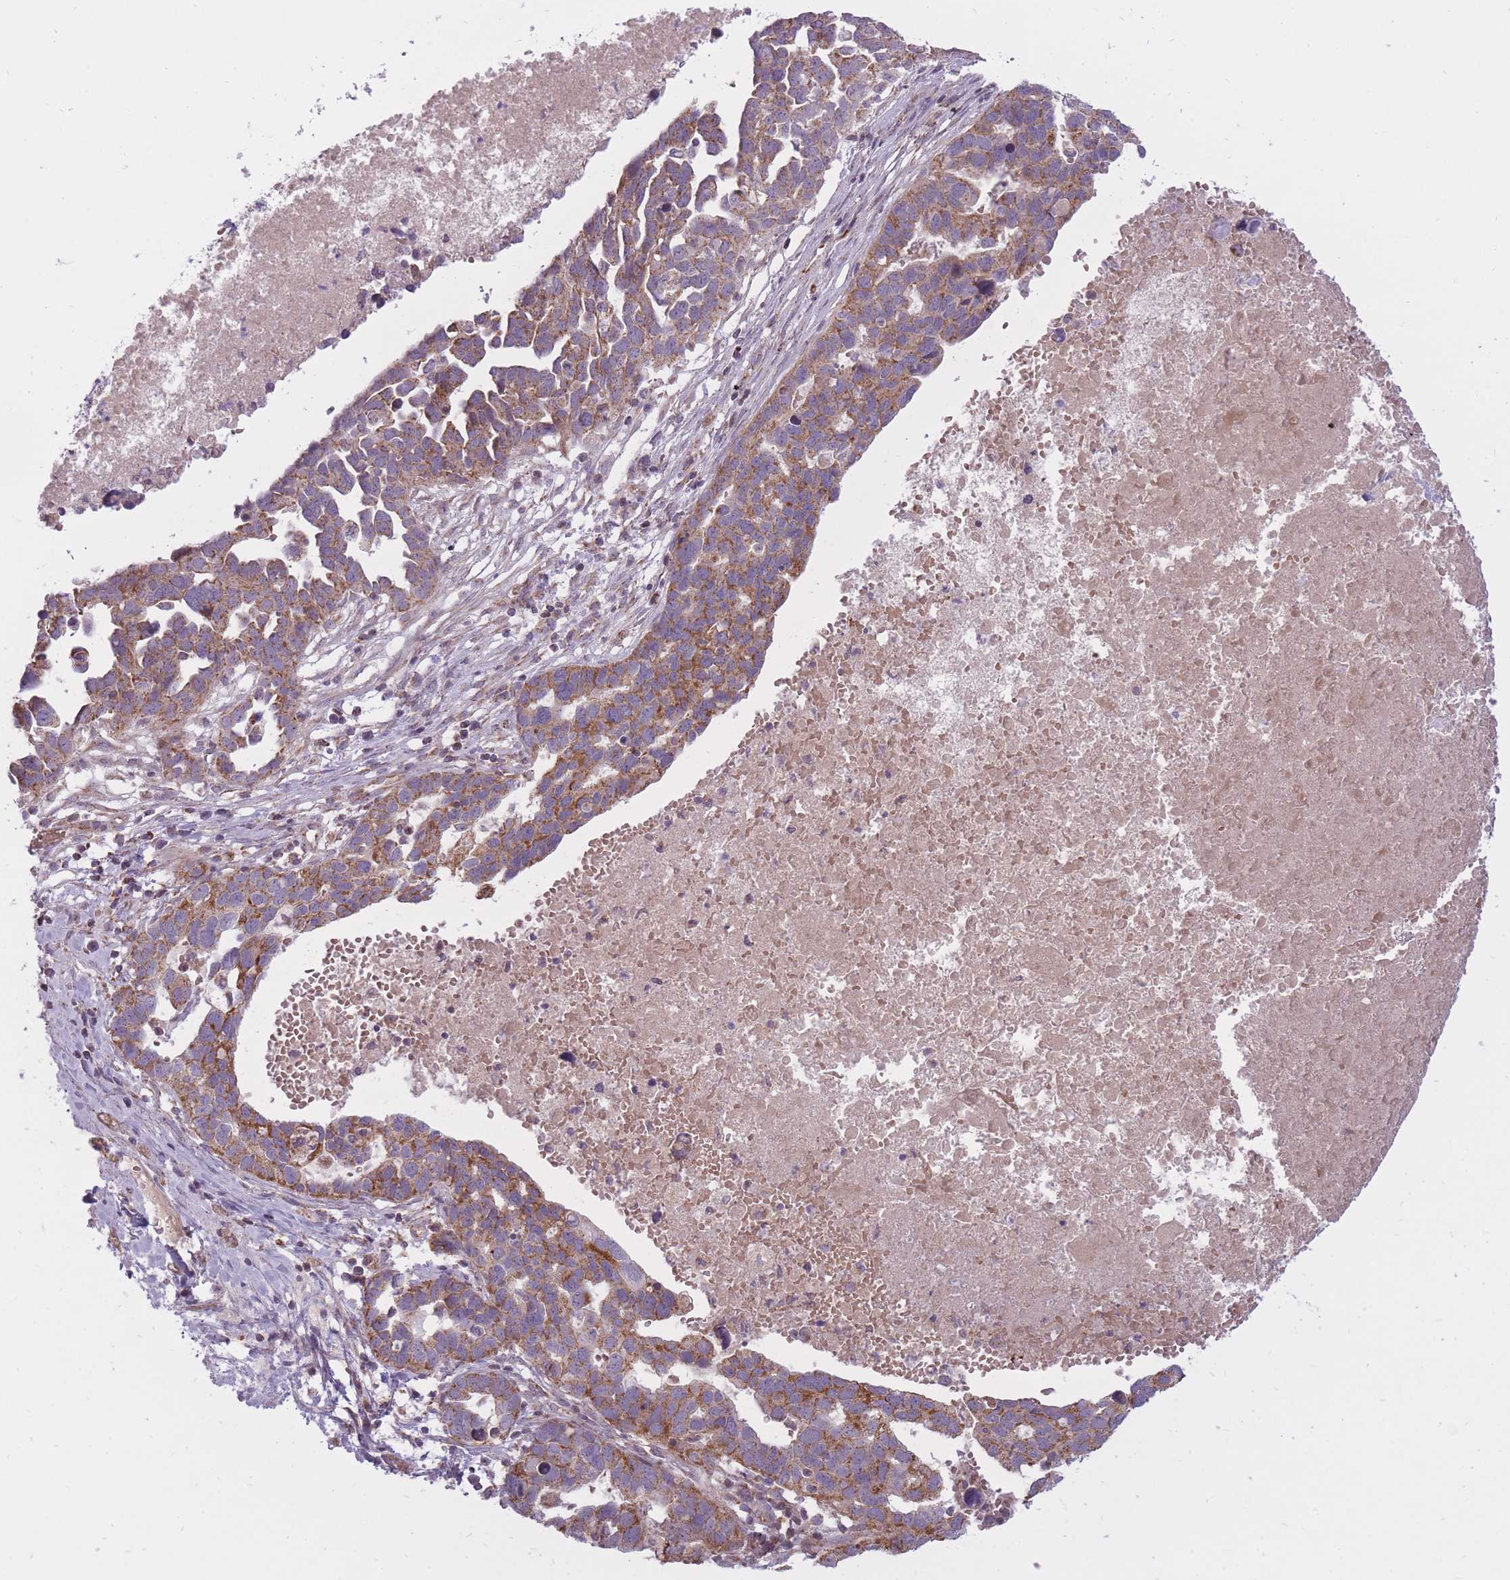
{"staining": {"intensity": "moderate", "quantity": ">75%", "location": "cytoplasmic/membranous"}, "tissue": "ovarian cancer", "cell_type": "Tumor cells", "image_type": "cancer", "snomed": [{"axis": "morphology", "description": "Cystadenocarcinoma, serous, NOS"}, {"axis": "topography", "description": "Ovary"}], "caption": "A brown stain shows moderate cytoplasmic/membranous staining of a protein in ovarian cancer tumor cells.", "gene": "LIN7C", "patient": {"sex": "female", "age": 54}}